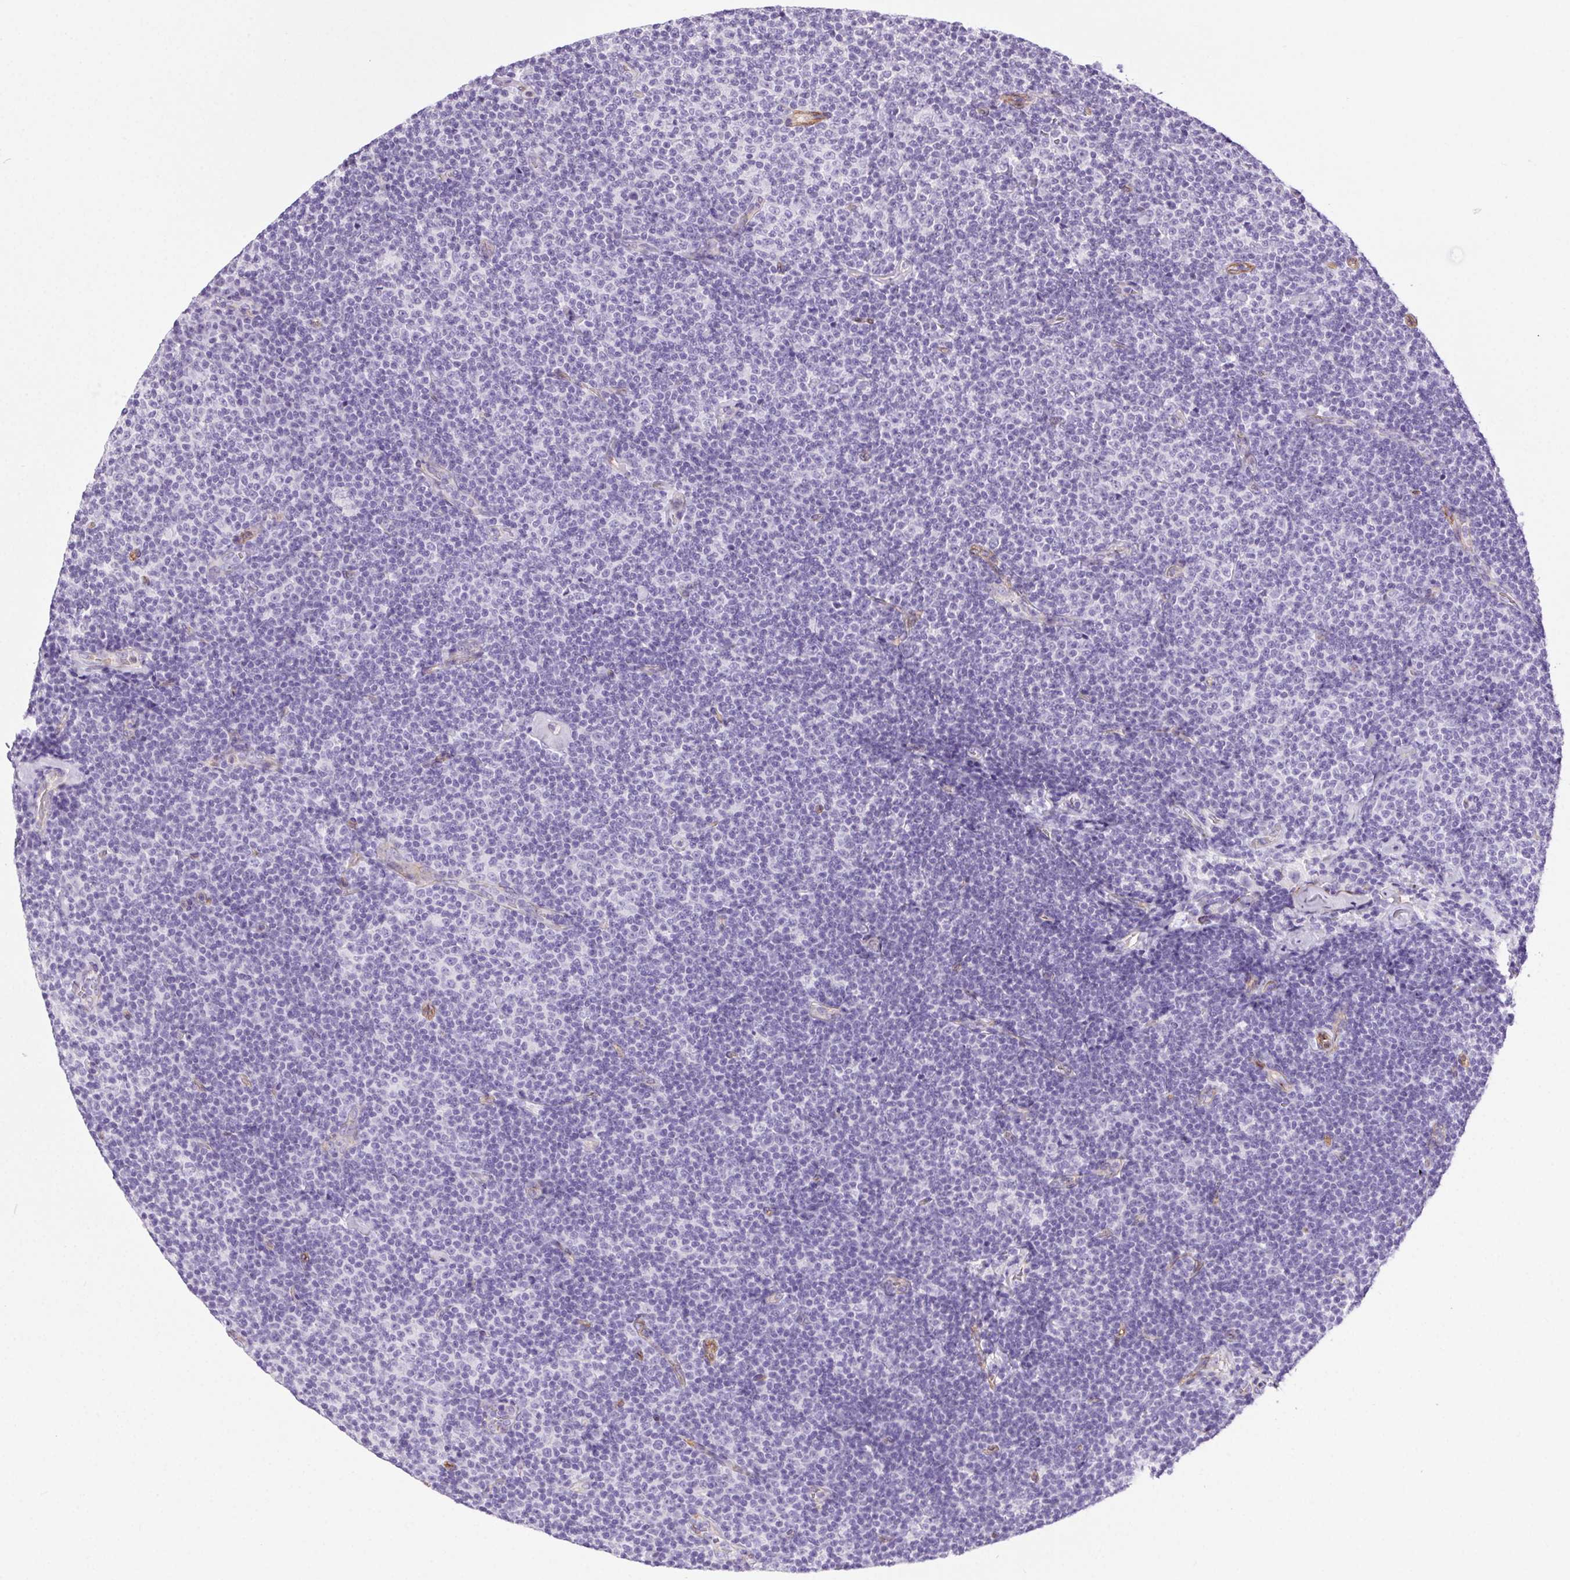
{"staining": {"intensity": "negative", "quantity": "none", "location": "none"}, "tissue": "lymphoma", "cell_type": "Tumor cells", "image_type": "cancer", "snomed": [{"axis": "morphology", "description": "Malignant lymphoma, non-Hodgkin's type, Low grade"}, {"axis": "topography", "description": "Lymph node"}], "caption": "DAB immunohistochemical staining of lymphoma reveals no significant expression in tumor cells. (Stains: DAB immunohistochemistry (IHC) with hematoxylin counter stain, Microscopy: brightfield microscopy at high magnification).", "gene": "SHCBP1L", "patient": {"sex": "male", "age": 81}}